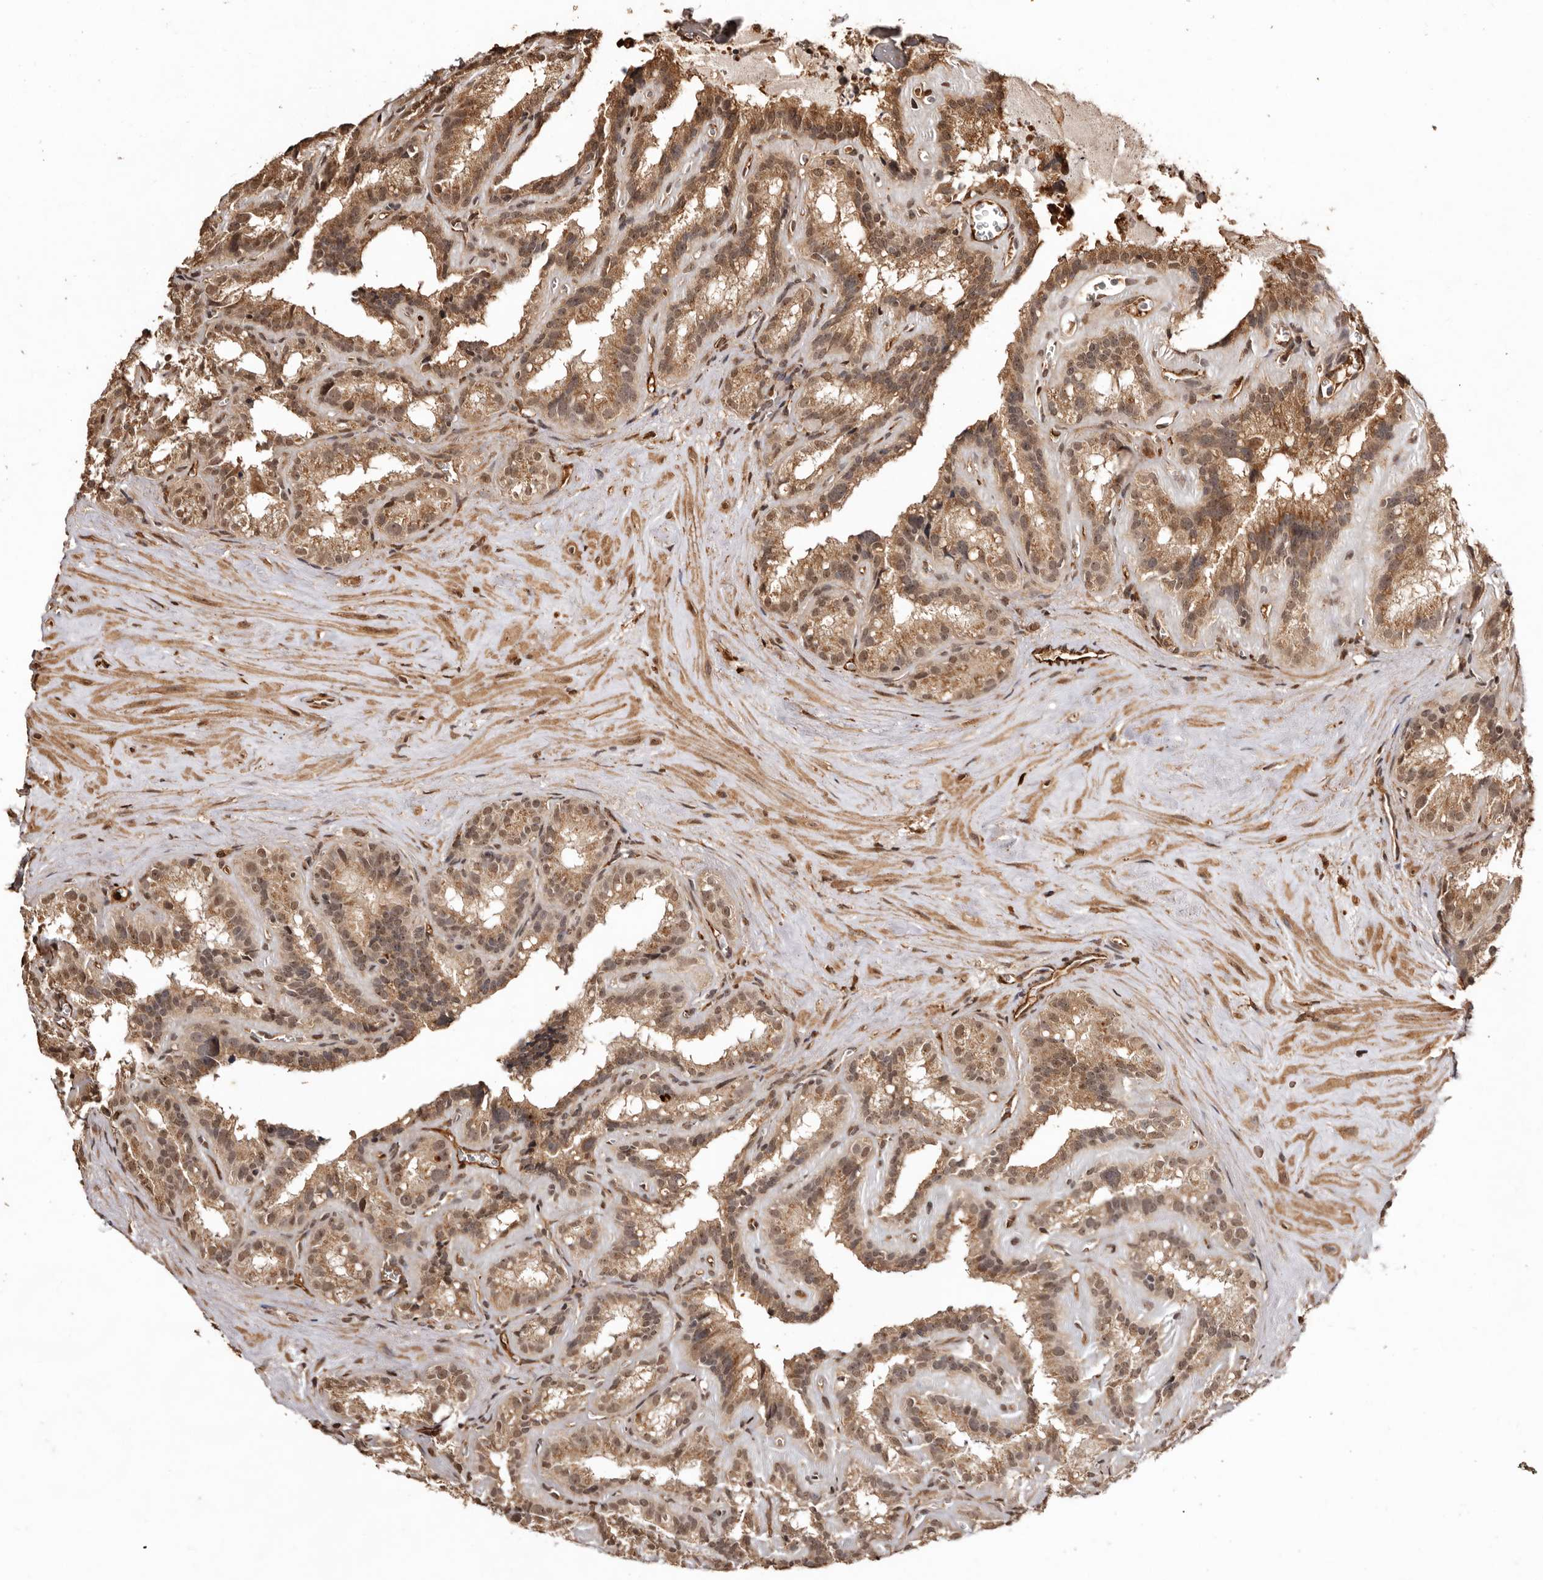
{"staining": {"intensity": "moderate", "quantity": ">75%", "location": "cytoplasmic/membranous,nuclear"}, "tissue": "seminal vesicle", "cell_type": "Glandular cells", "image_type": "normal", "snomed": [{"axis": "morphology", "description": "Normal tissue, NOS"}, {"axis": "topography", "description": "Prostate"}, {"axis": "topography", "description": "Seminal veicle"}], "caption": "Benign seminal vesicle was stained to show a protein in brown. There is medium levels of moderate cytoplasmic/membranous,nuclear positivity in about >75% of glandular cells.", "gene": "NOTCH1", "patient": {"sex": "male", "age": 59}}